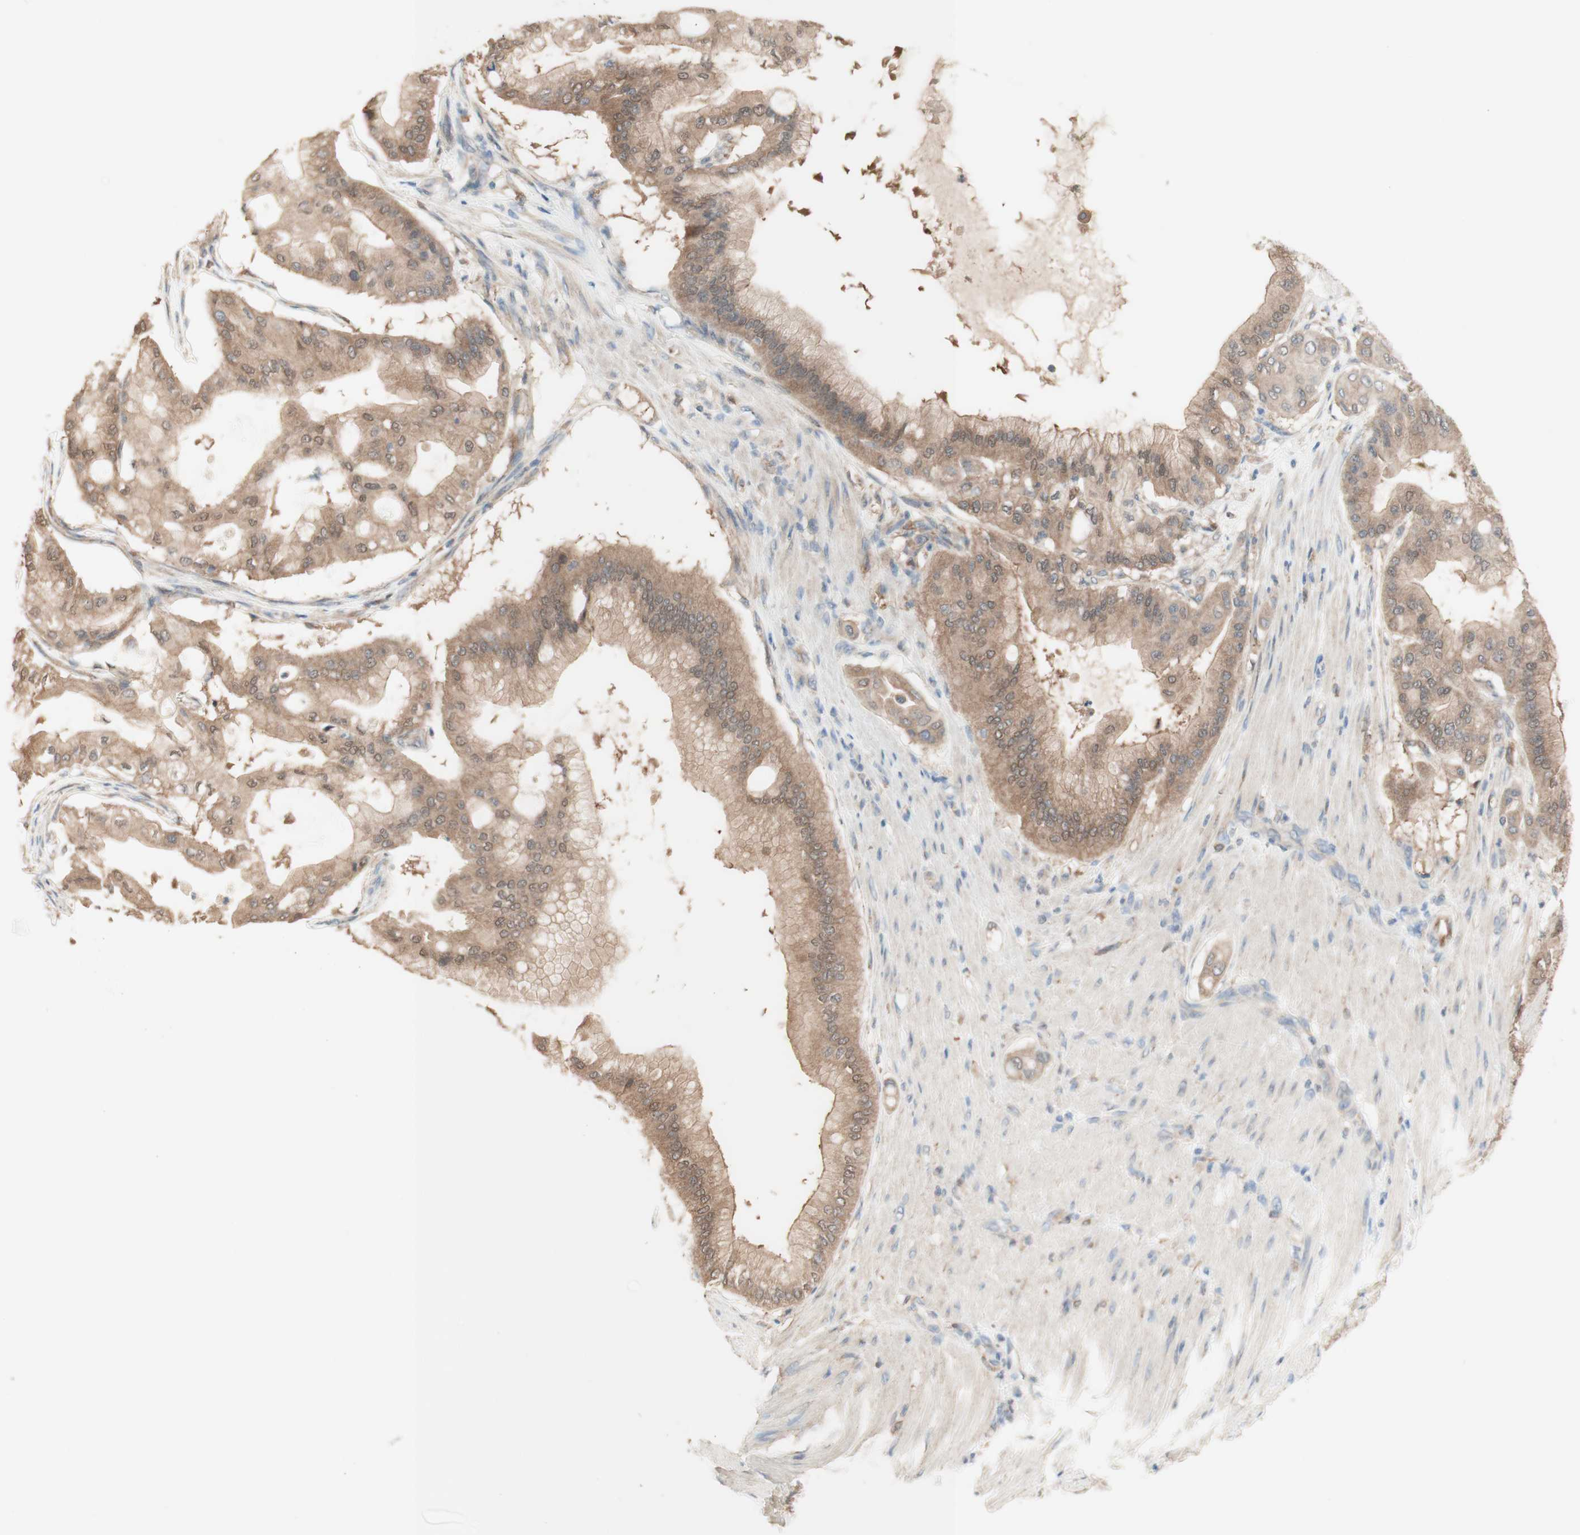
{"staining": {"intensity": "weak", "quantity": ">75%", "location": "cytoplasmic/membranous"}, "tissue": "pancreatic cancer", "cell_type": "Tumor cells", "image_type": "cancer", "snomed": [{"axis": "morphology", "description": "Adenocarcinoma, NOS"}, {"axis": "morphology", "description": "Adenocarcinoma, metastatic, NOS"}, {"axis": "topography", "description": "Lymph node"}, {"axis": "topography", "description": "Pancreas"}, {"axis": "topography", "description": "Duodenum"}], "caption": "Pancreatic cancer (metastatic adenocarcinoma) stained with IHC shows weak cytoplasmic/membranous positivity in approximately >75% of tumor cells.", "gene": "COMT", "patient": {"sex": "female", "age": 64}}